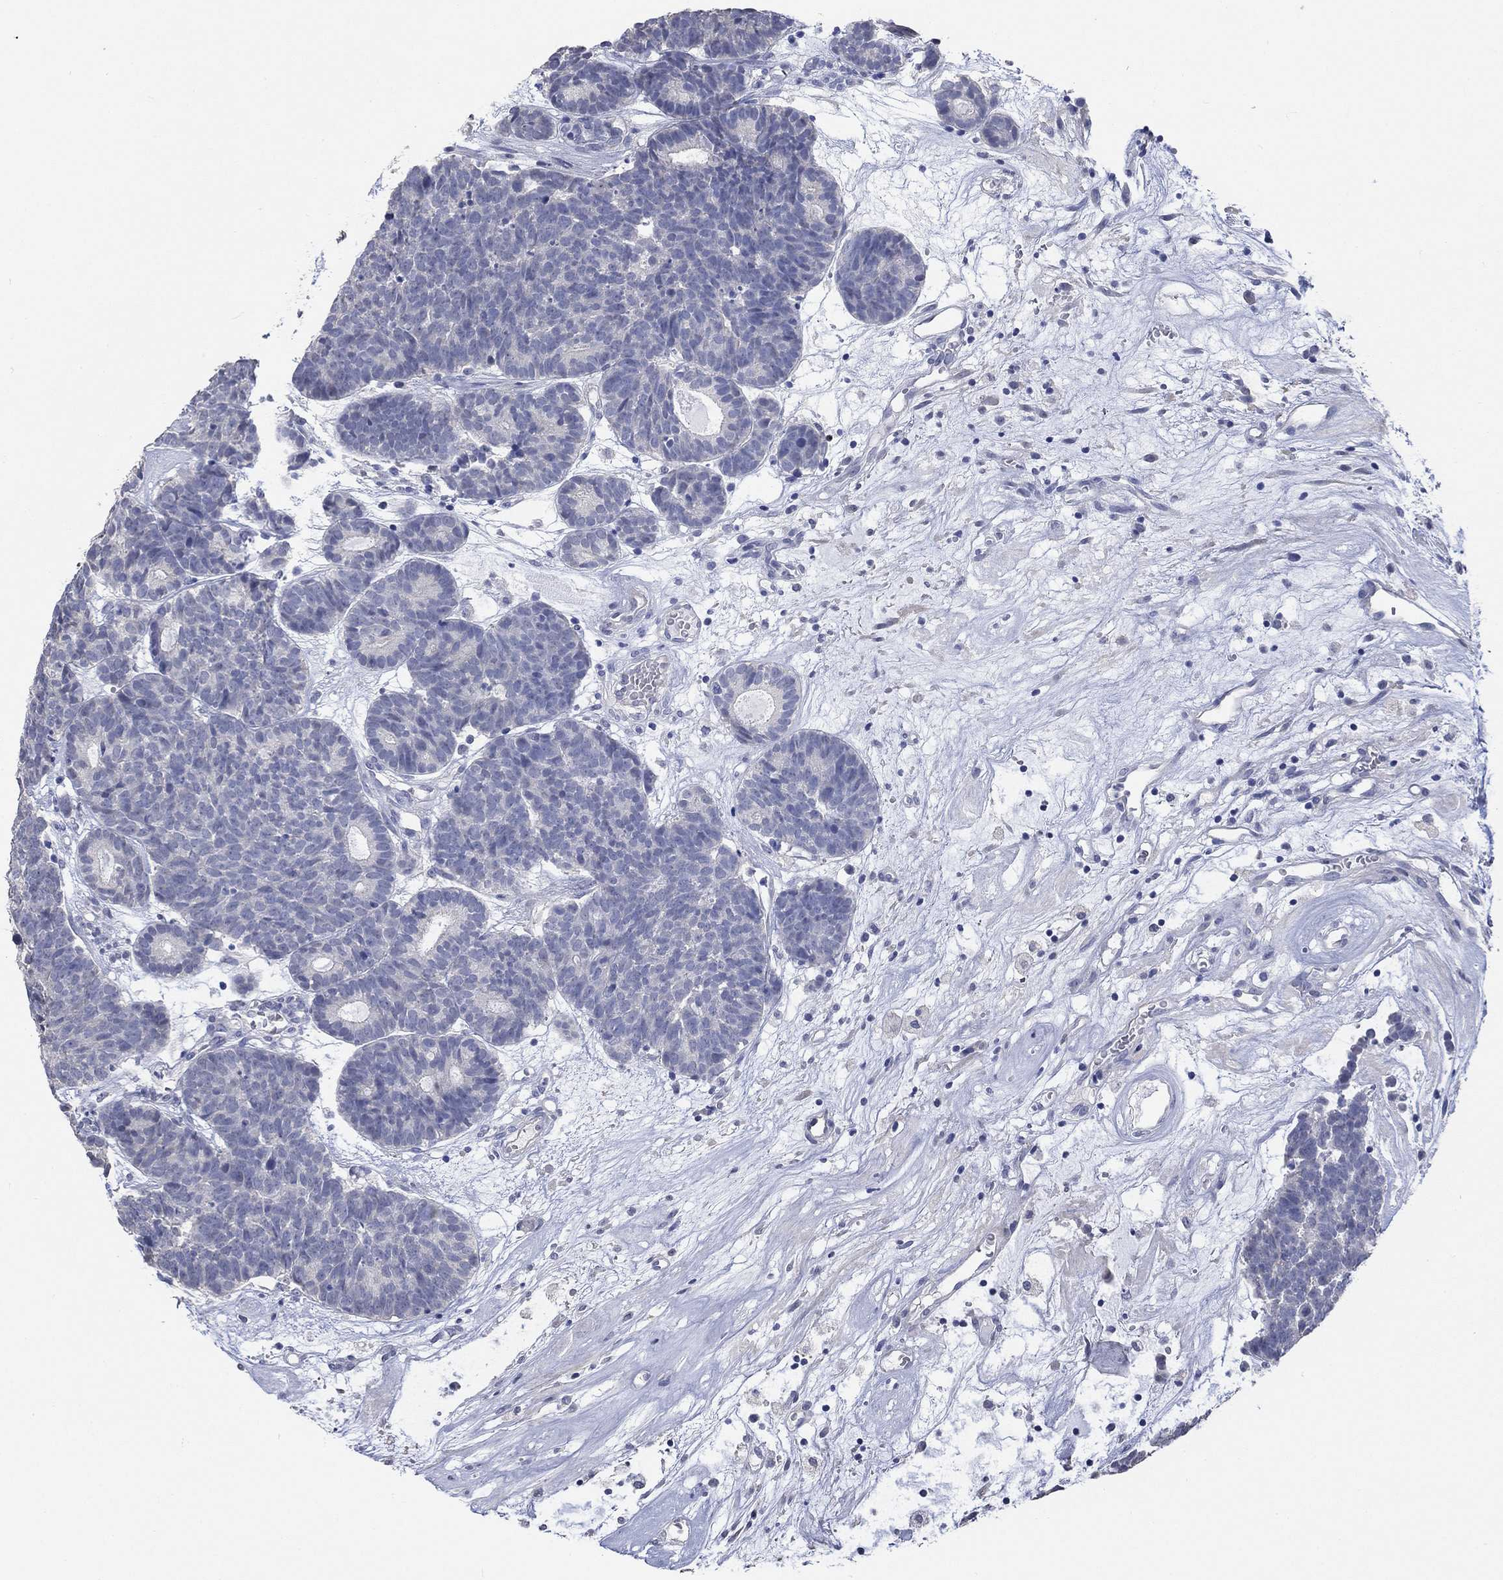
{"staining": {"intensity": "negative", "quantity": "none", "location": "none"}, "tissue": "head and neck cancer", "cell_type": "Tumor cells", "image_type": "cancer", "snomed": [{"axis": "morphology", "description": "Adenocarcinoma, NOS"}, {"axis": "topography", "description": "Head-Neck"}], "caption": "Protein analysis of adenocarcinoma (head and neck) displays no significant expression in tumor cells.", "gene": "PNMA5", "patient": {"sex": "female", "age": 81}}